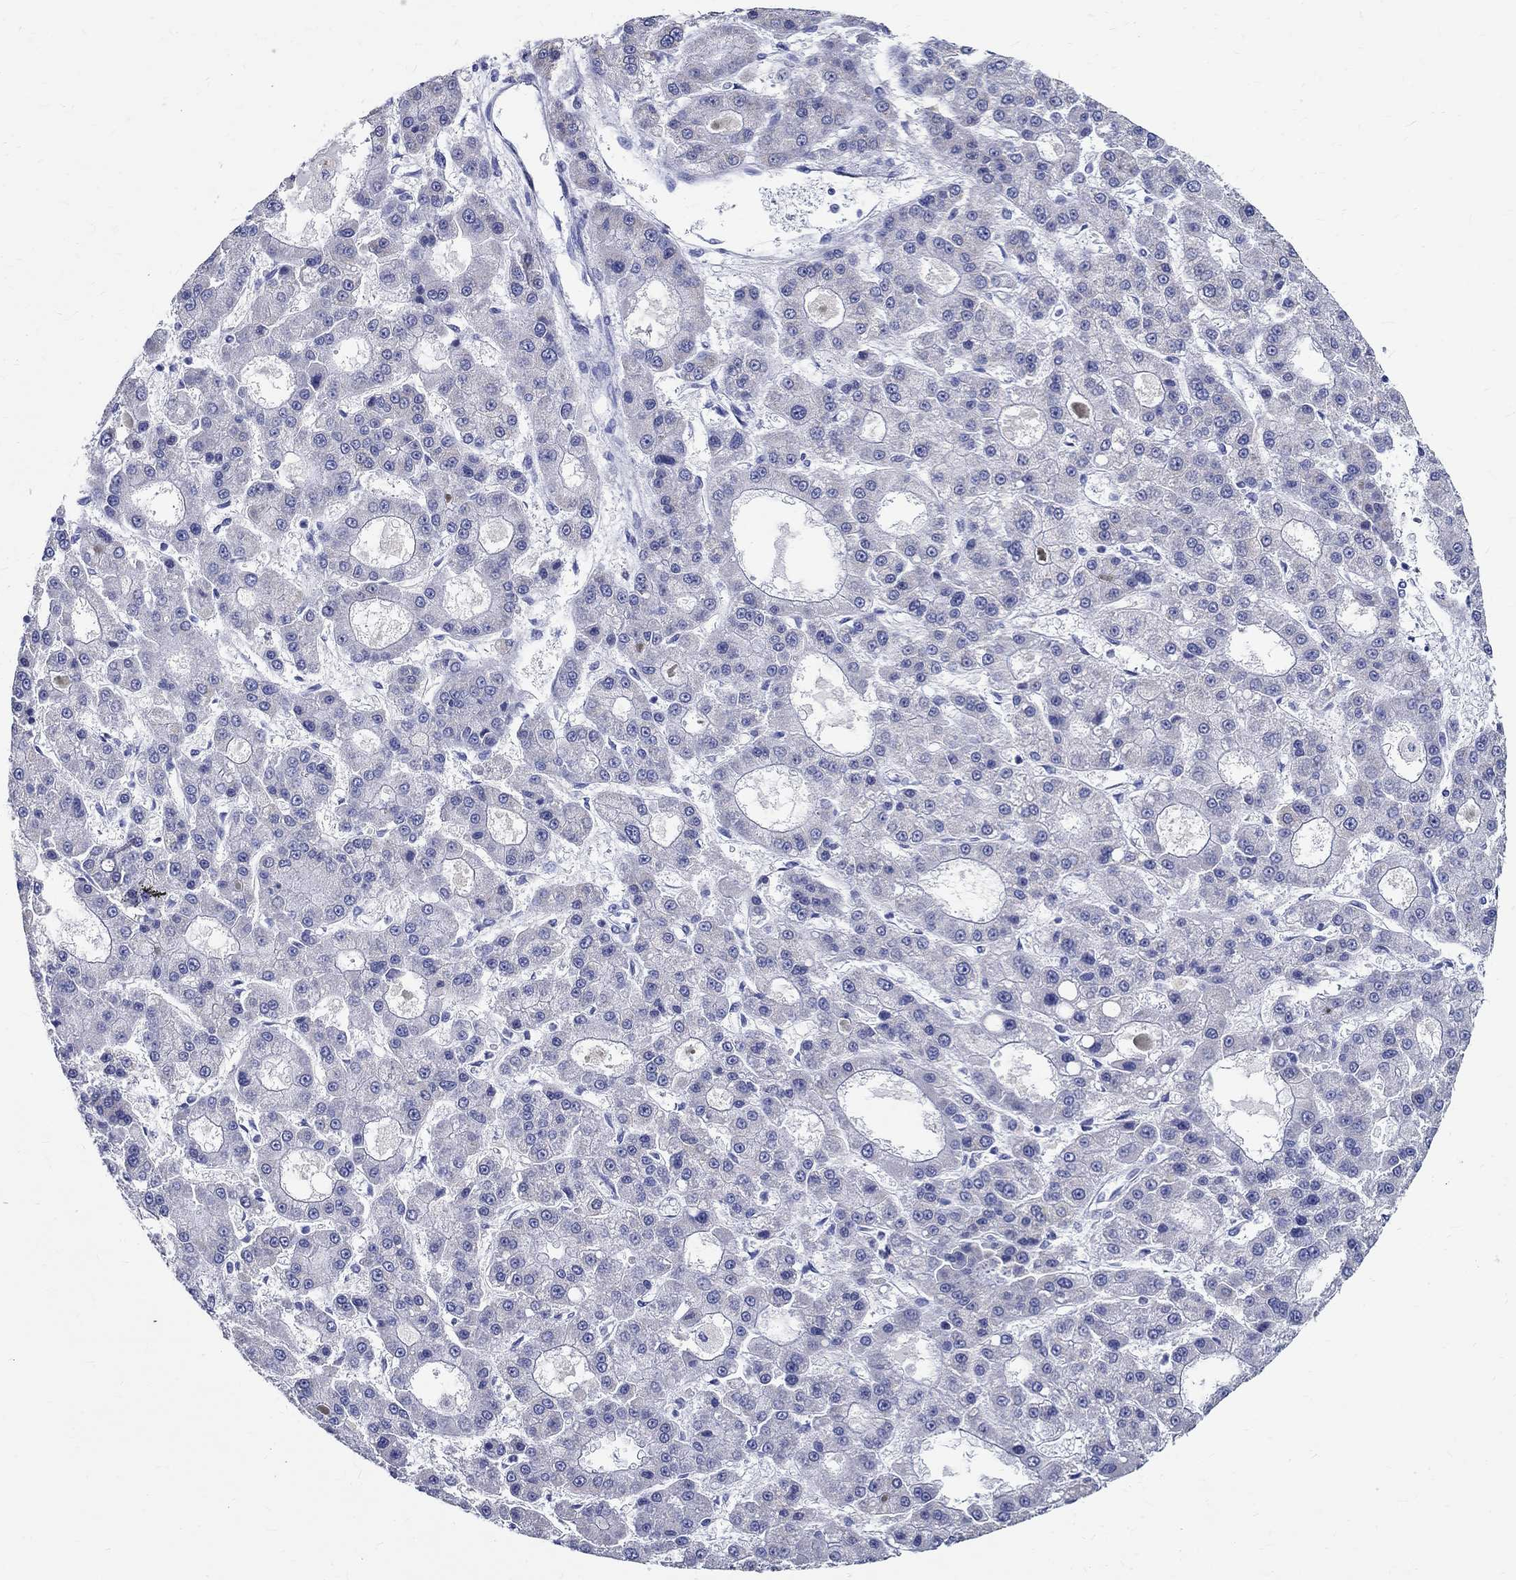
{"staining": {"intensity": "negative", "quantity": "none", "location": "none"}, "tissue": "liver cancer", "cell_type": "Tumor cells", "image_type": "cancer", "snomed": [{"axis": "morphology", "description": "Carcinoma, Hepatocellular, NOS"}, {"axis": "topography", "description": "Liver"}], "caption": "High power microscopy micrograph of an IHC micrograph of liver cancer, revealing no significant staining in tumor cells.", "gene": "TSPAN16", "patient": {"sex": "male", "age": 70}}